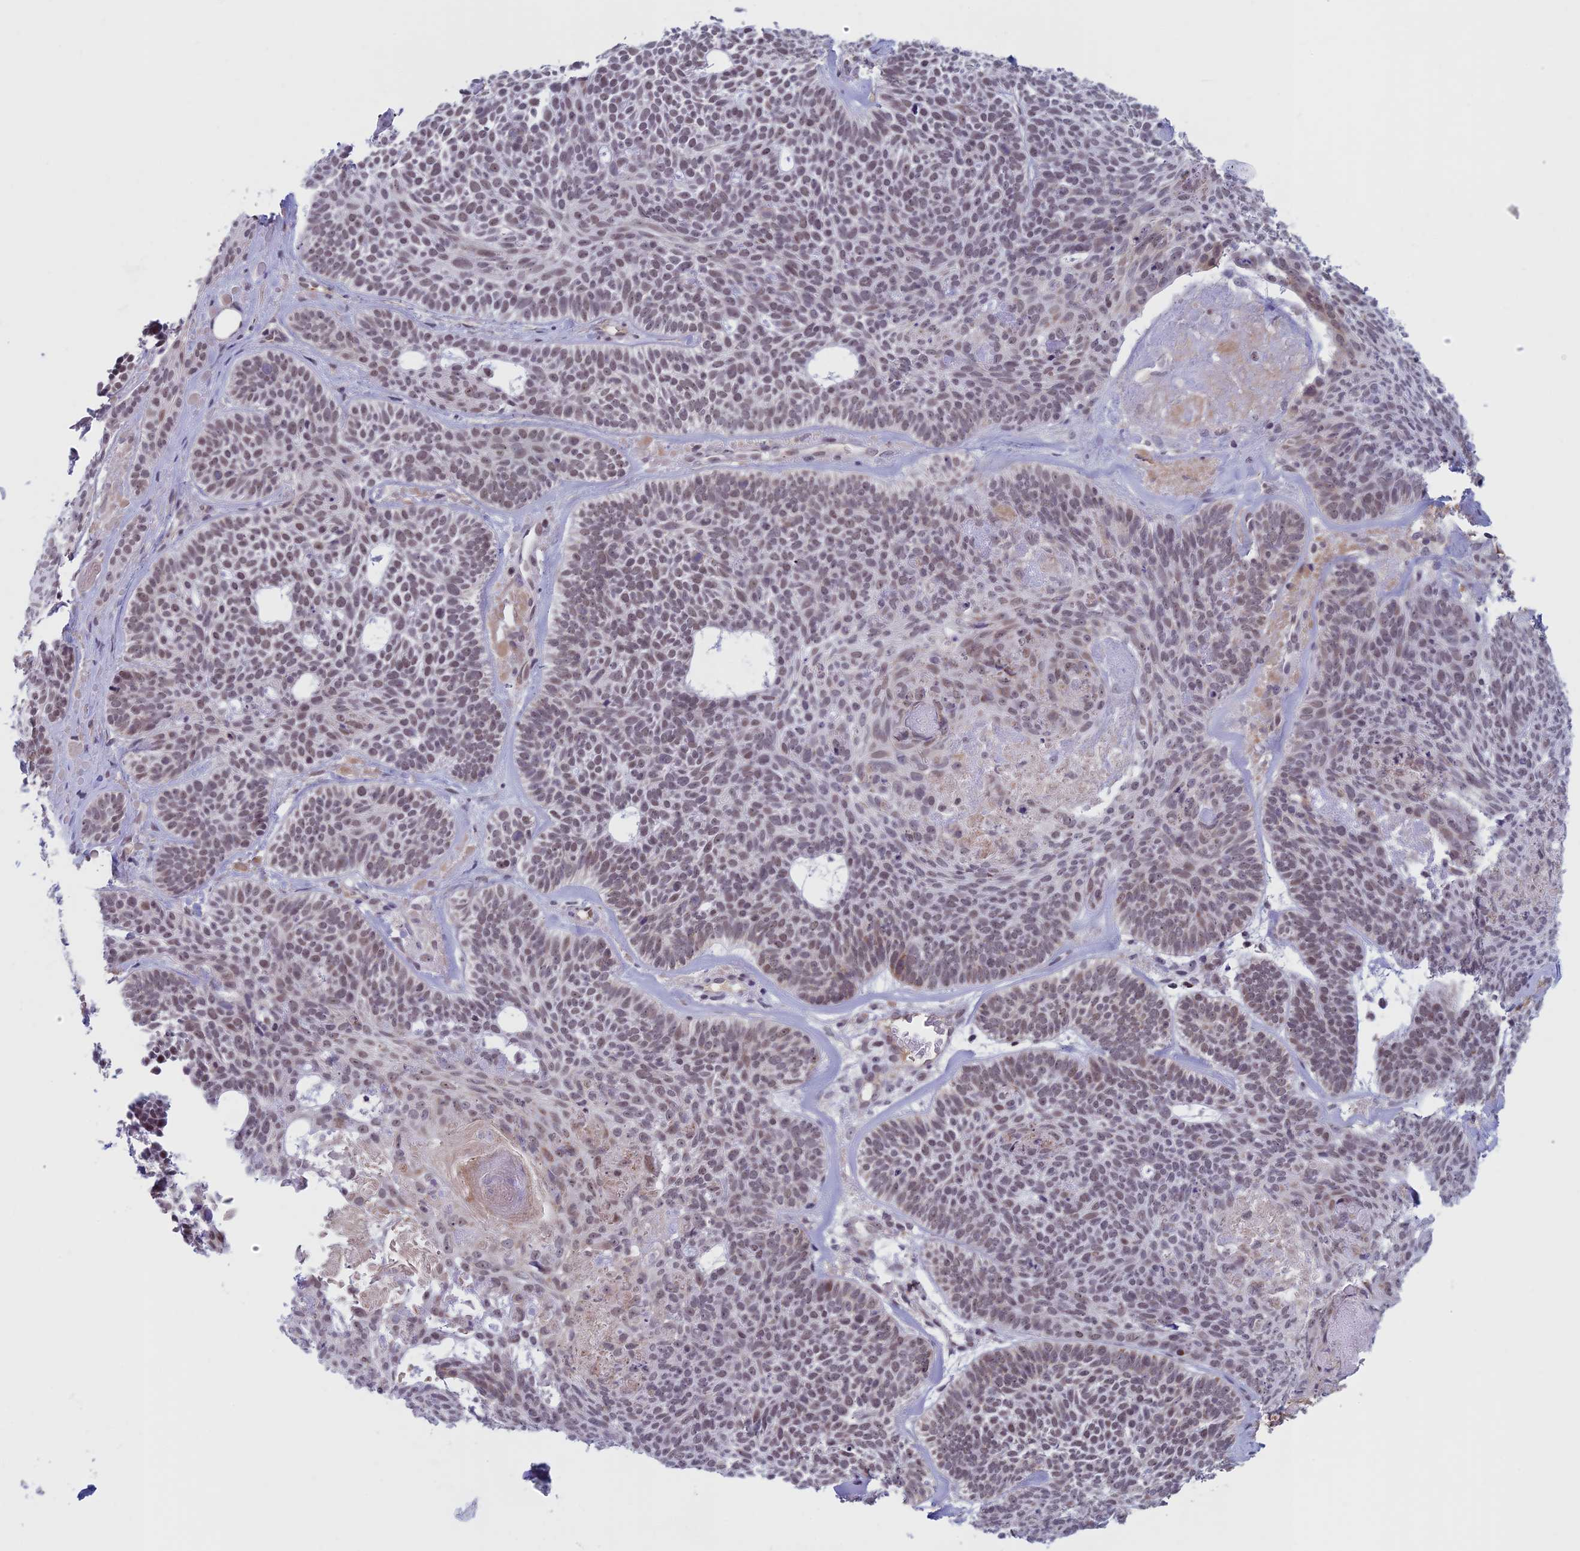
{"staining": {"intensity": "weak", "quantity": "25%-75%", "location": "nuclear"}, "tissue": "skin cancer", "cell_type": "Tumor cells", "image_type": "cancer", "snomed": [{"axis": "morphology", "description": "Basal cell carcinoma"}, {"axis": "topography", "description": "Skin"}], "caption": "A micrograph of skin cancer stained for a protein demonstrates weak nuclear brown staining in tumor cells. Using DAB (brown) and hematoxylin (blue) stains, captured at high magnification using brightfield microscopy.", "gene": "ASH2L", "patient": {"sex": "male", "age": 85}}